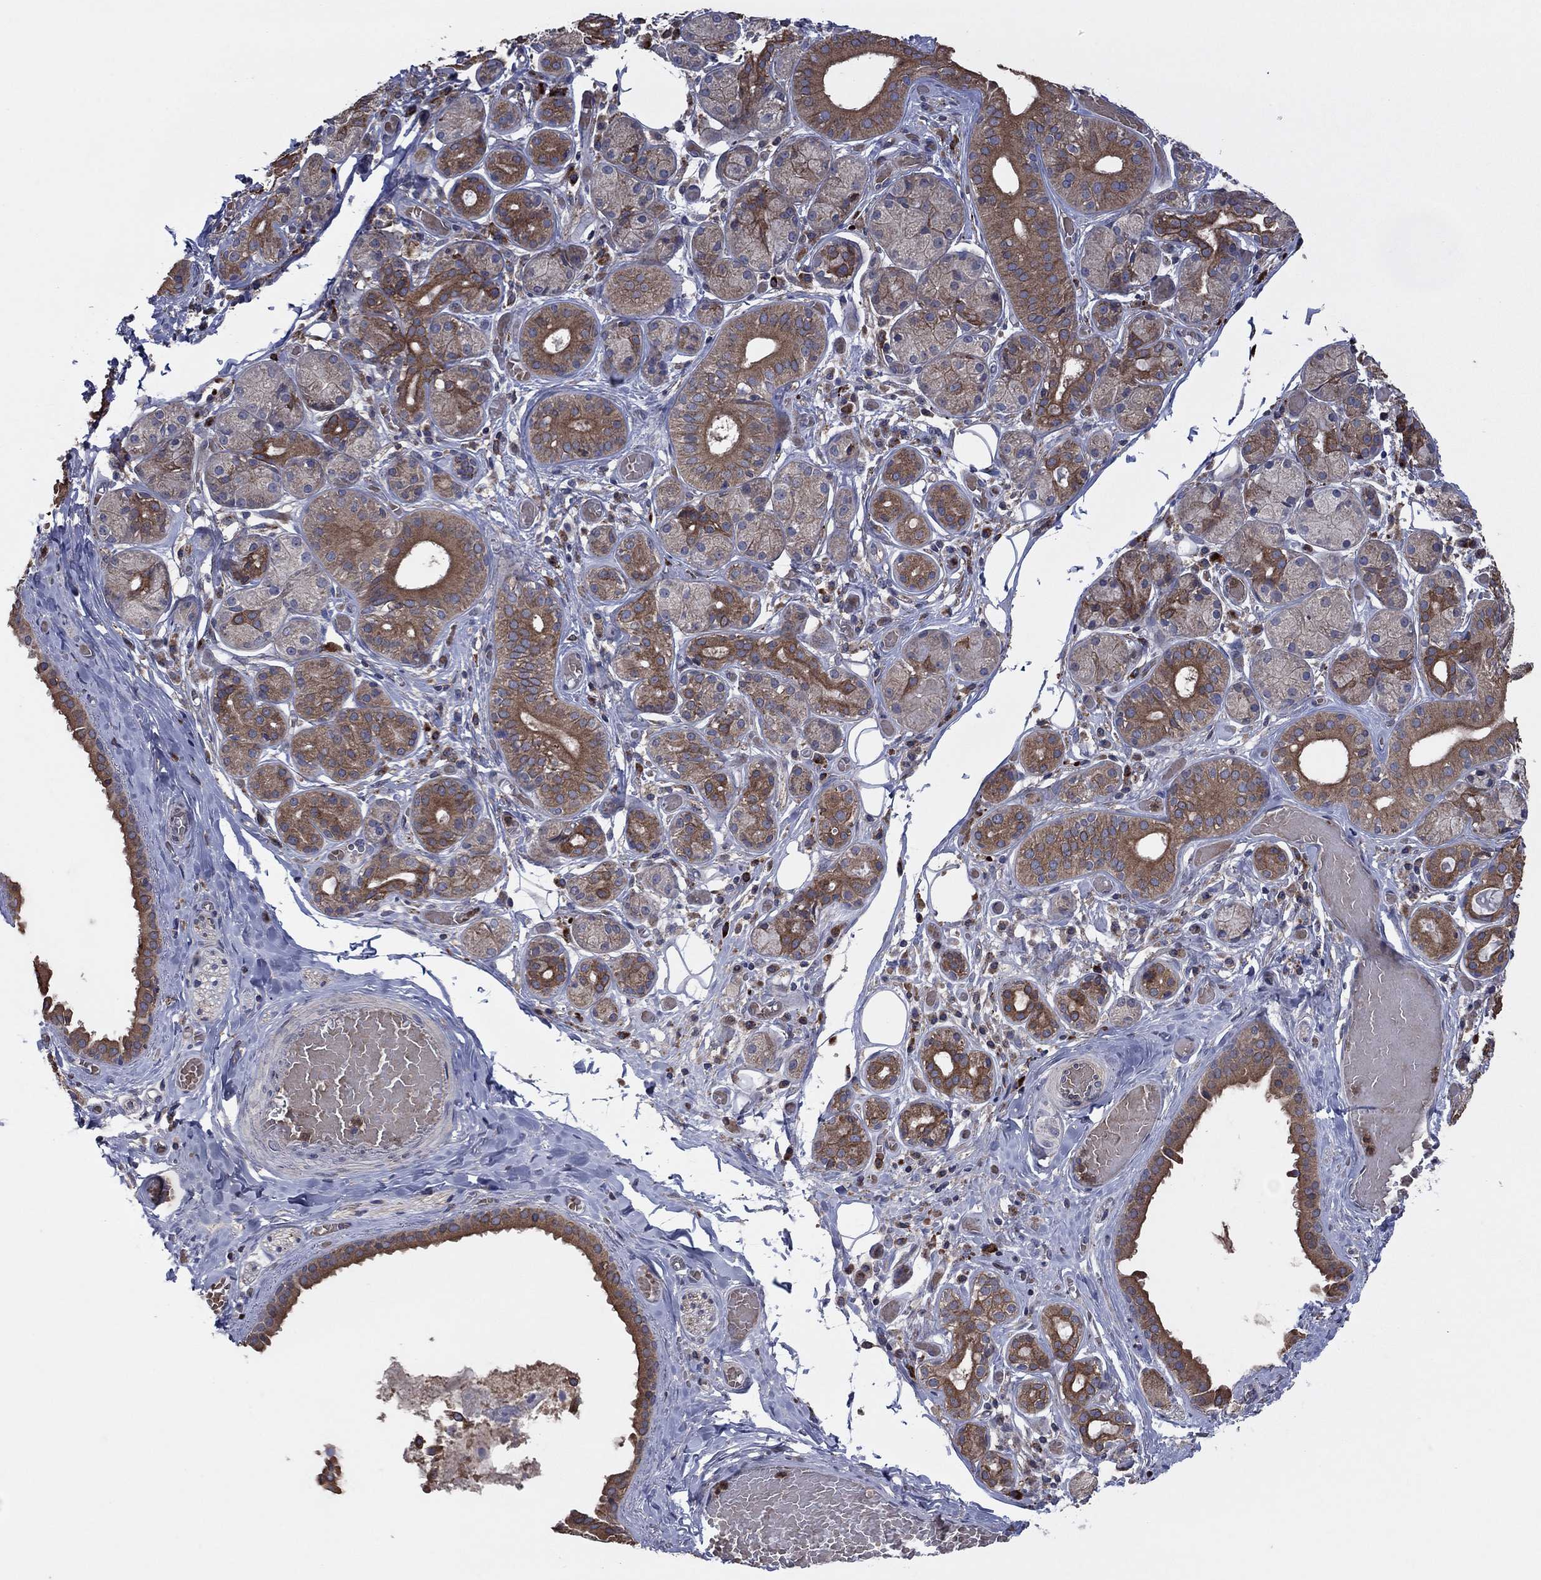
{"staining": {"intensity": "moderate", "quantity": "25%-75%", "location": "cytoplasmic/membranous"}, "tissue": "salivary gland", "cell_type": "Glandular cells", "image_type": "normal", "snomed": [{"axis": "morphology", "description": "Normal tissue, NOS"}, {"axis": "topography", "description": "Salivary gland"}, {"axis": "topography", "description": "Peripheral nerve tissue"}], "caption": "DAB immunohistochemical staining of unremarkable human salivary gland demonstrates moderate cytoplasmic/membranous protein positivity in approximately 25%-75% of glandular cells. The protein of interest is stained brown, and the nuclei are stained in blue (DAB IHC with brightfield microscopy, high magnification).", "gene": "MEA1", "patient": {"sex": "male", "age": 71}}